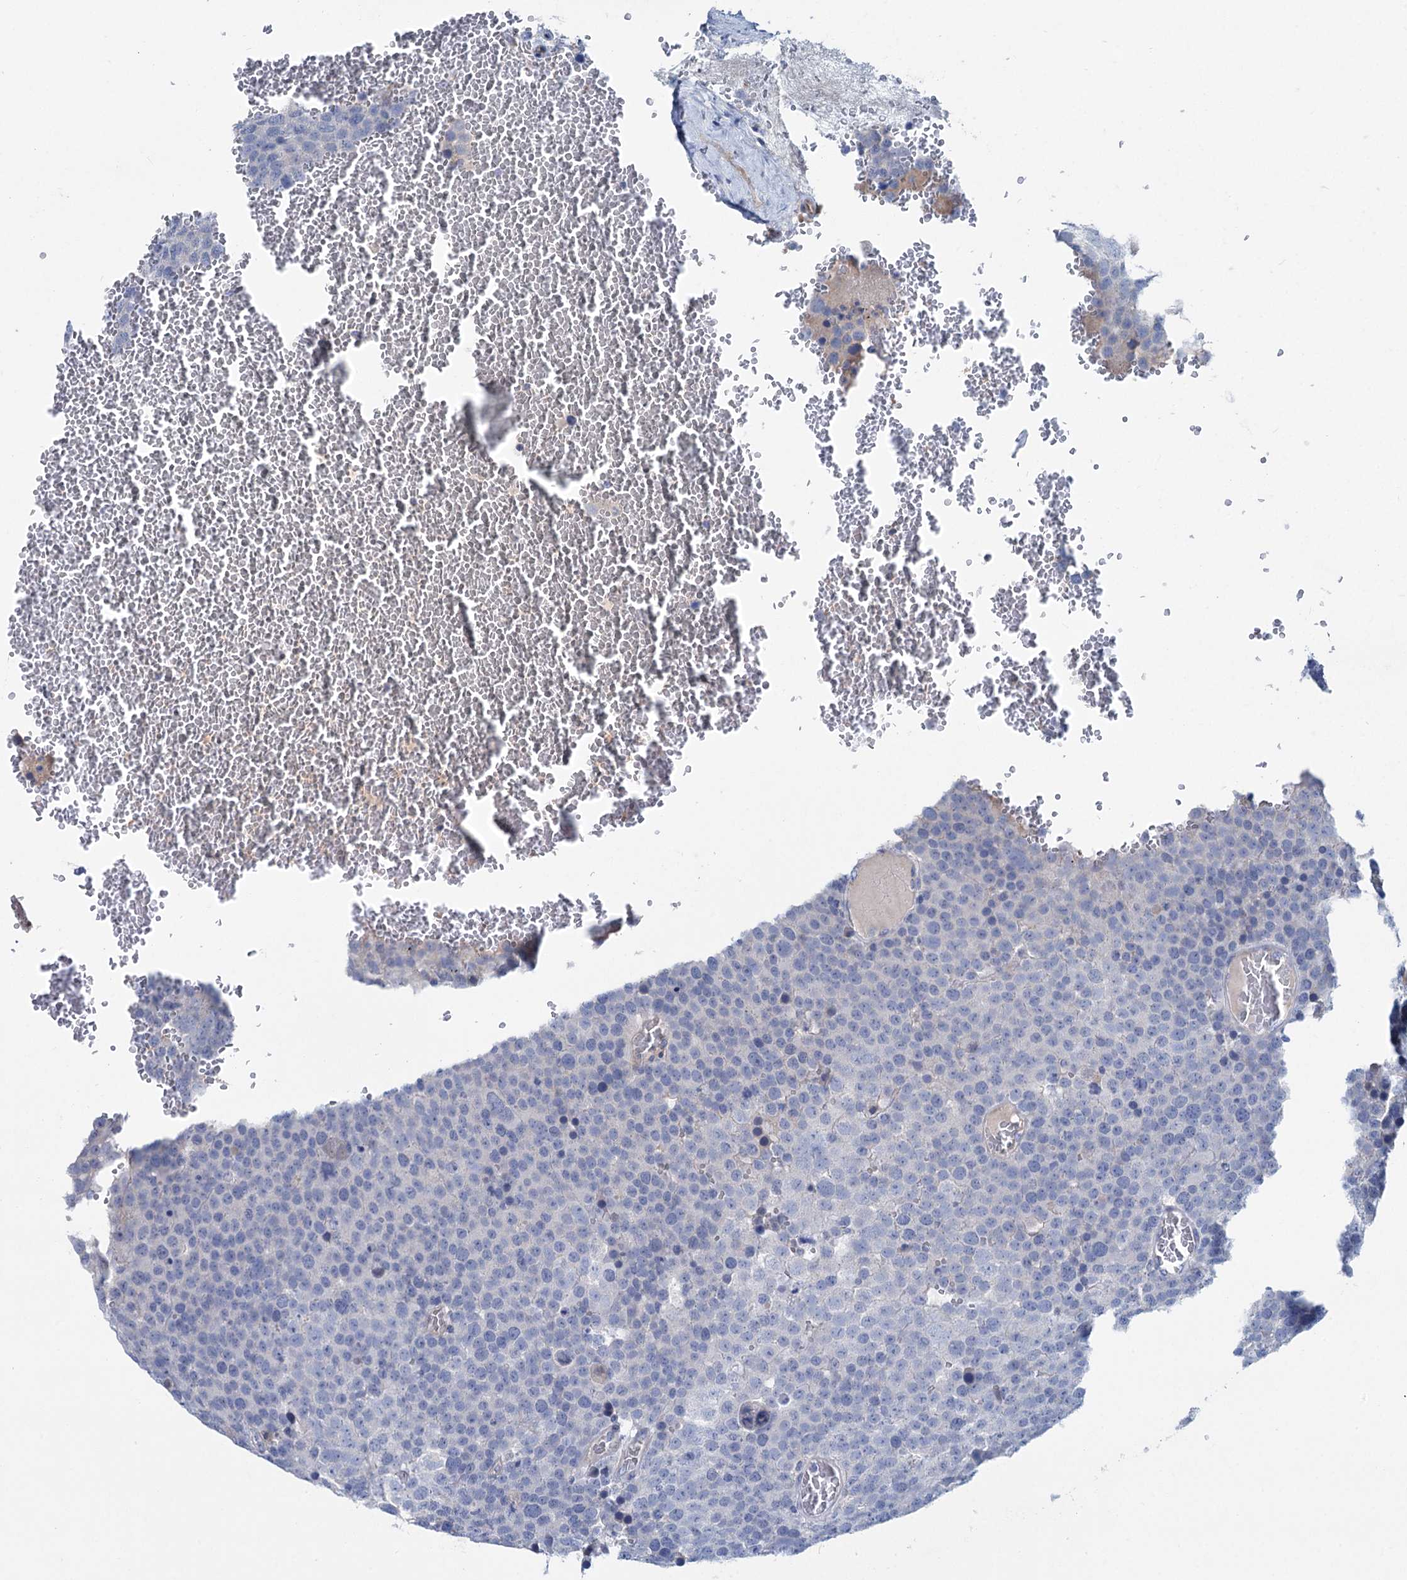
{"staining": {"intensity": "negative", "quantity": "none", "location": "none"}, "tissue": "testis cancer", "cell_type": "Tumor cells", "image_type": "cancer", "snomed": [{"axis": "morphology", "description": "Seminoma, NOS"}, {"axis": "topography", "description": "Testis"}], "caption": "Immunohistochemistry of human seminoma (testis) shows no positivity in tumor cells. The staining was performed using DAB to visualize the protein expression in brown, while the nuclei were stained in blue with hematoxylin (Magnification: 20x).", "gene": "CHDH", "patient": {"sex": "male", "age": 71}}